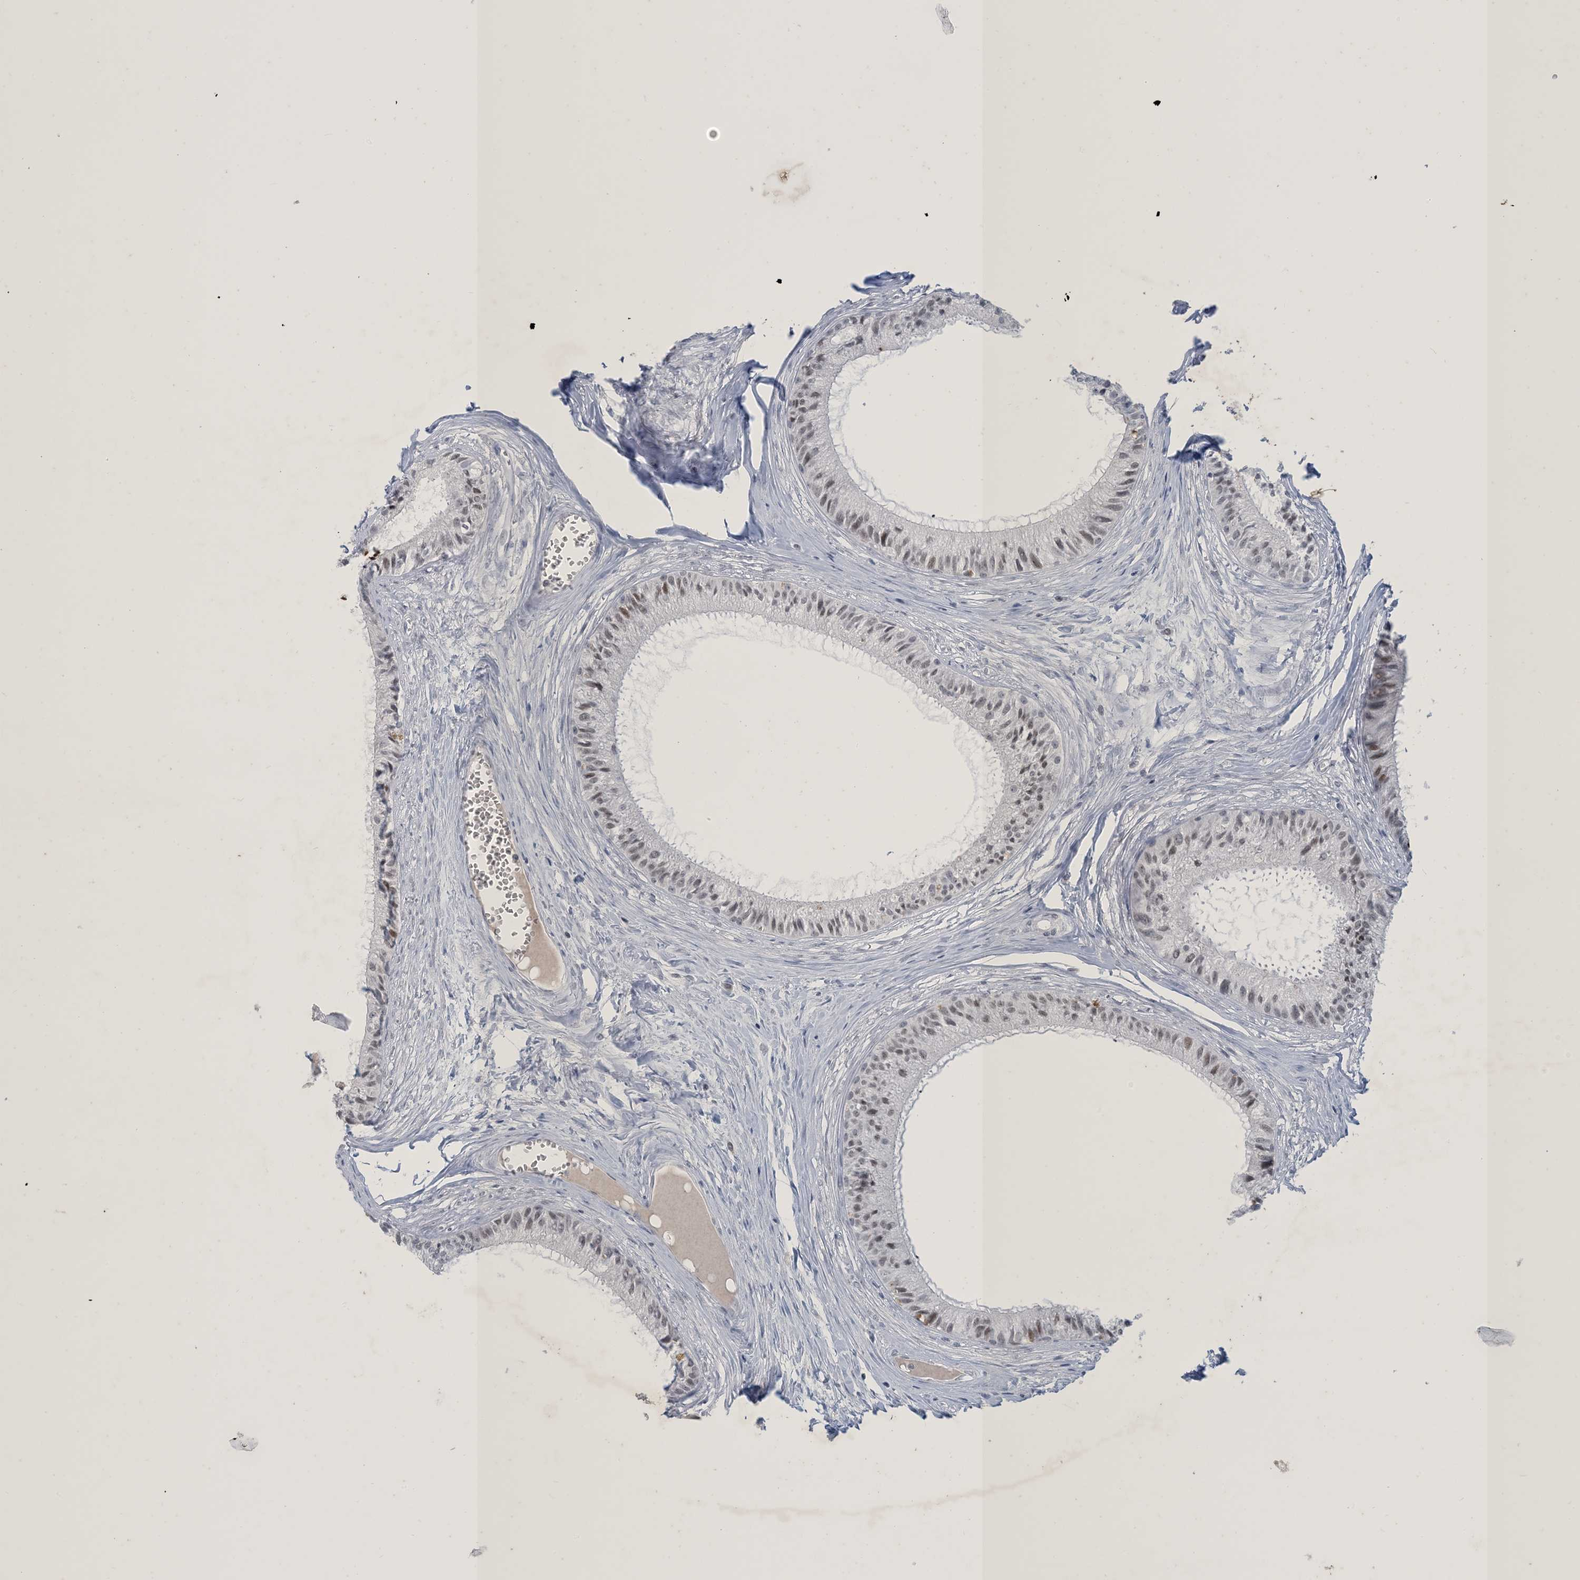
{"staining": {"intensity": "weak", "quantity": ">75%", "location": "nuclear"}, "tissue": "epididymis", "cell_type": "Glandular cells", "image_type": "normal", "snomed": [{"axis": "morphology", "description": "Normal tissue, NOS"}, {"axis": "topography", "description": "Epididymis"}], "caption": "Normal epididymis was stained to show a protein in brown. There is low levels of weak nuclear staining in approximately >75% of glandular cells. The protein of interest is shown in brown color, while the nuclei are stained blue.", "gene": "ZNF674", "patient": {"sex": "male", "age": 36}}